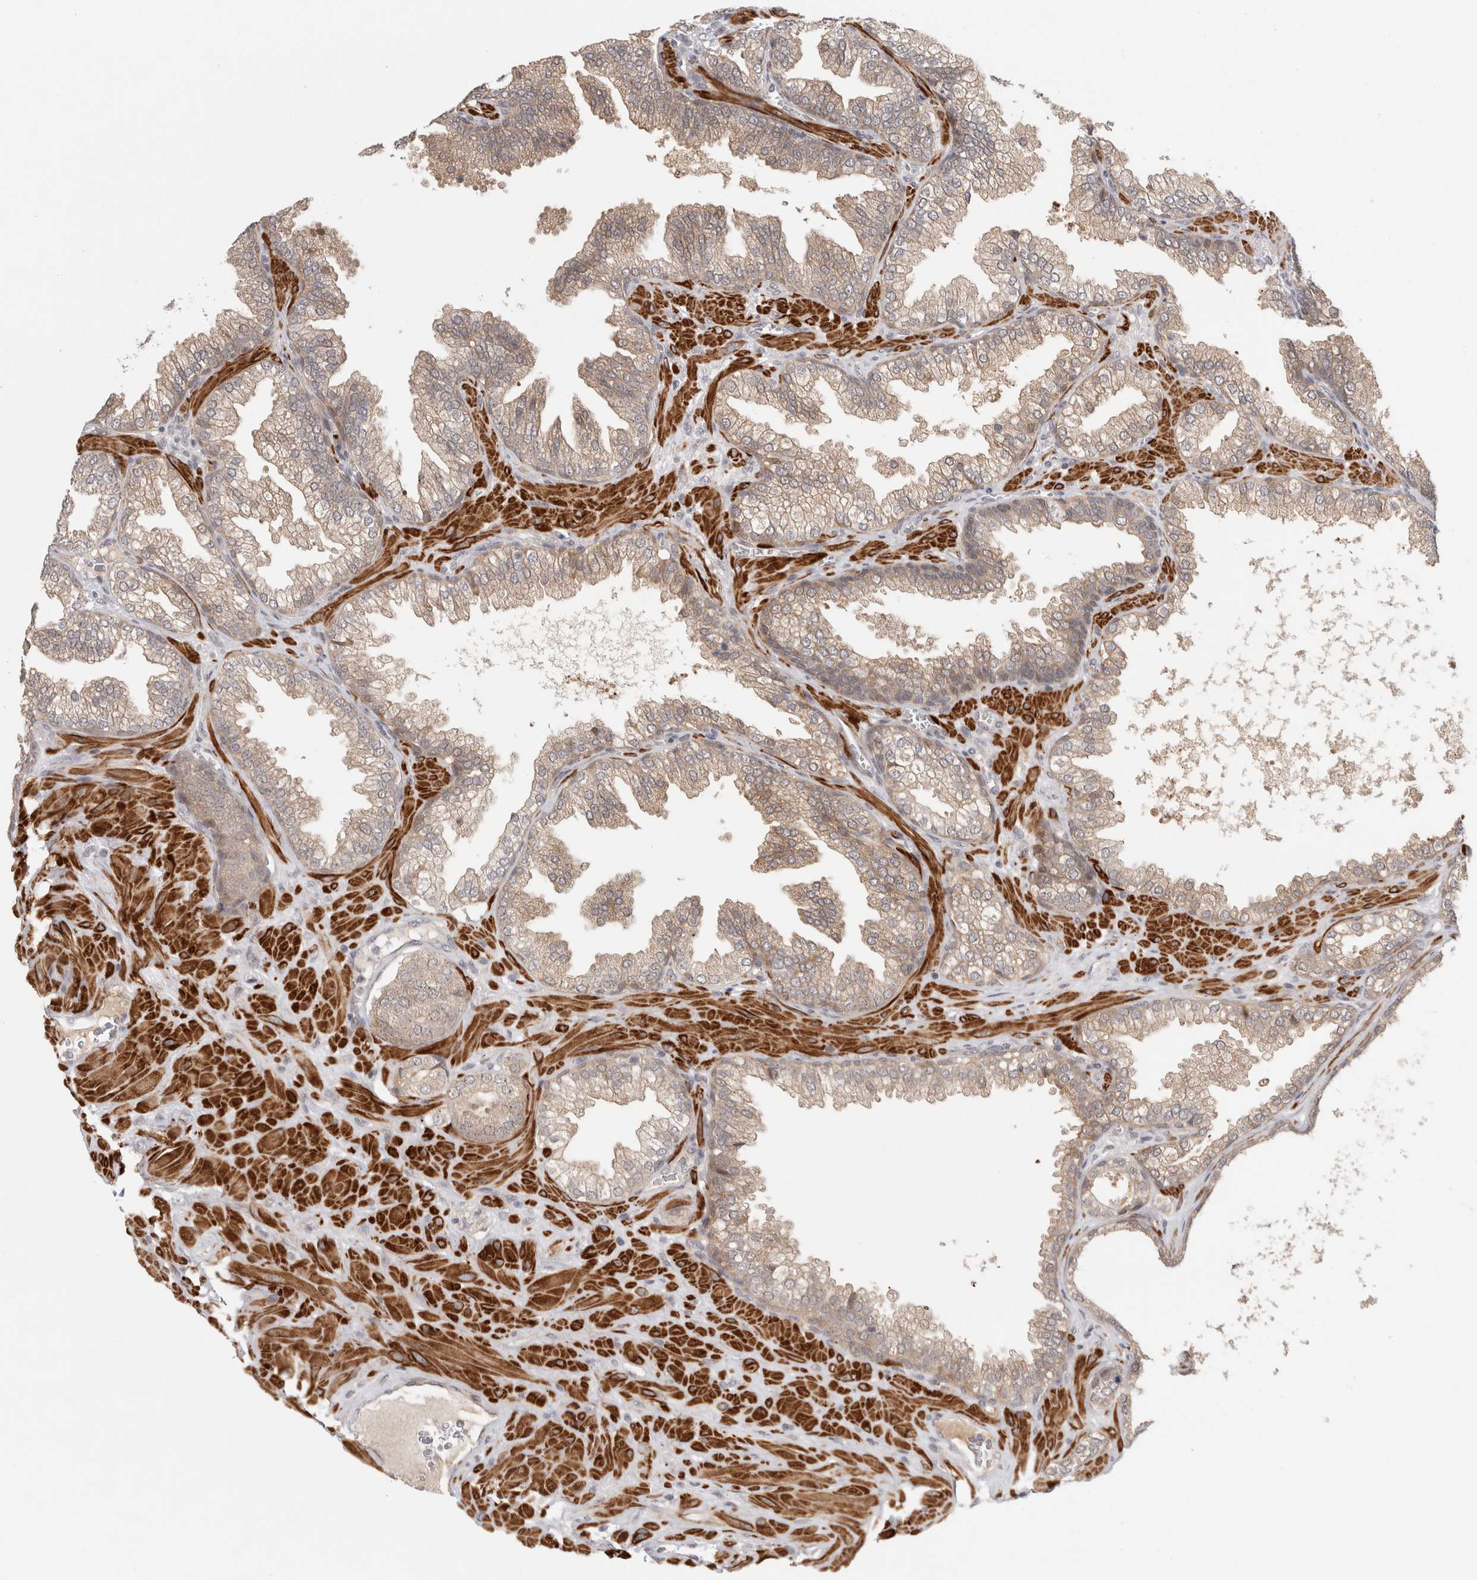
{"staining": {"intensity": "weak", "quantity": ">75%", "location": "cytoplasmic/membranous"}, "tissue": "prostate cancer", "cell_type": "Tumor cells", "image_type": "cancer", "snomed": [{"axis": "morphology", "description": "Adenocarcinoma, Low grade"}, {"axis": "topography", "description": "Prostate"}], "caption": "A high-resolution histopathology image shows IHC staining of prostate cancer (adenocarcinoma (low-grade)), which demonstrates weak cytoplasmic/membranous positivity in approximately >75% of tumor cells. (DAB (3,3'-diaminobenzidine) IHC, brown staining for protein, blue staining for nuclei).", "gene": "ZNF318", "patient": {"sex": "male", "age": 62}}